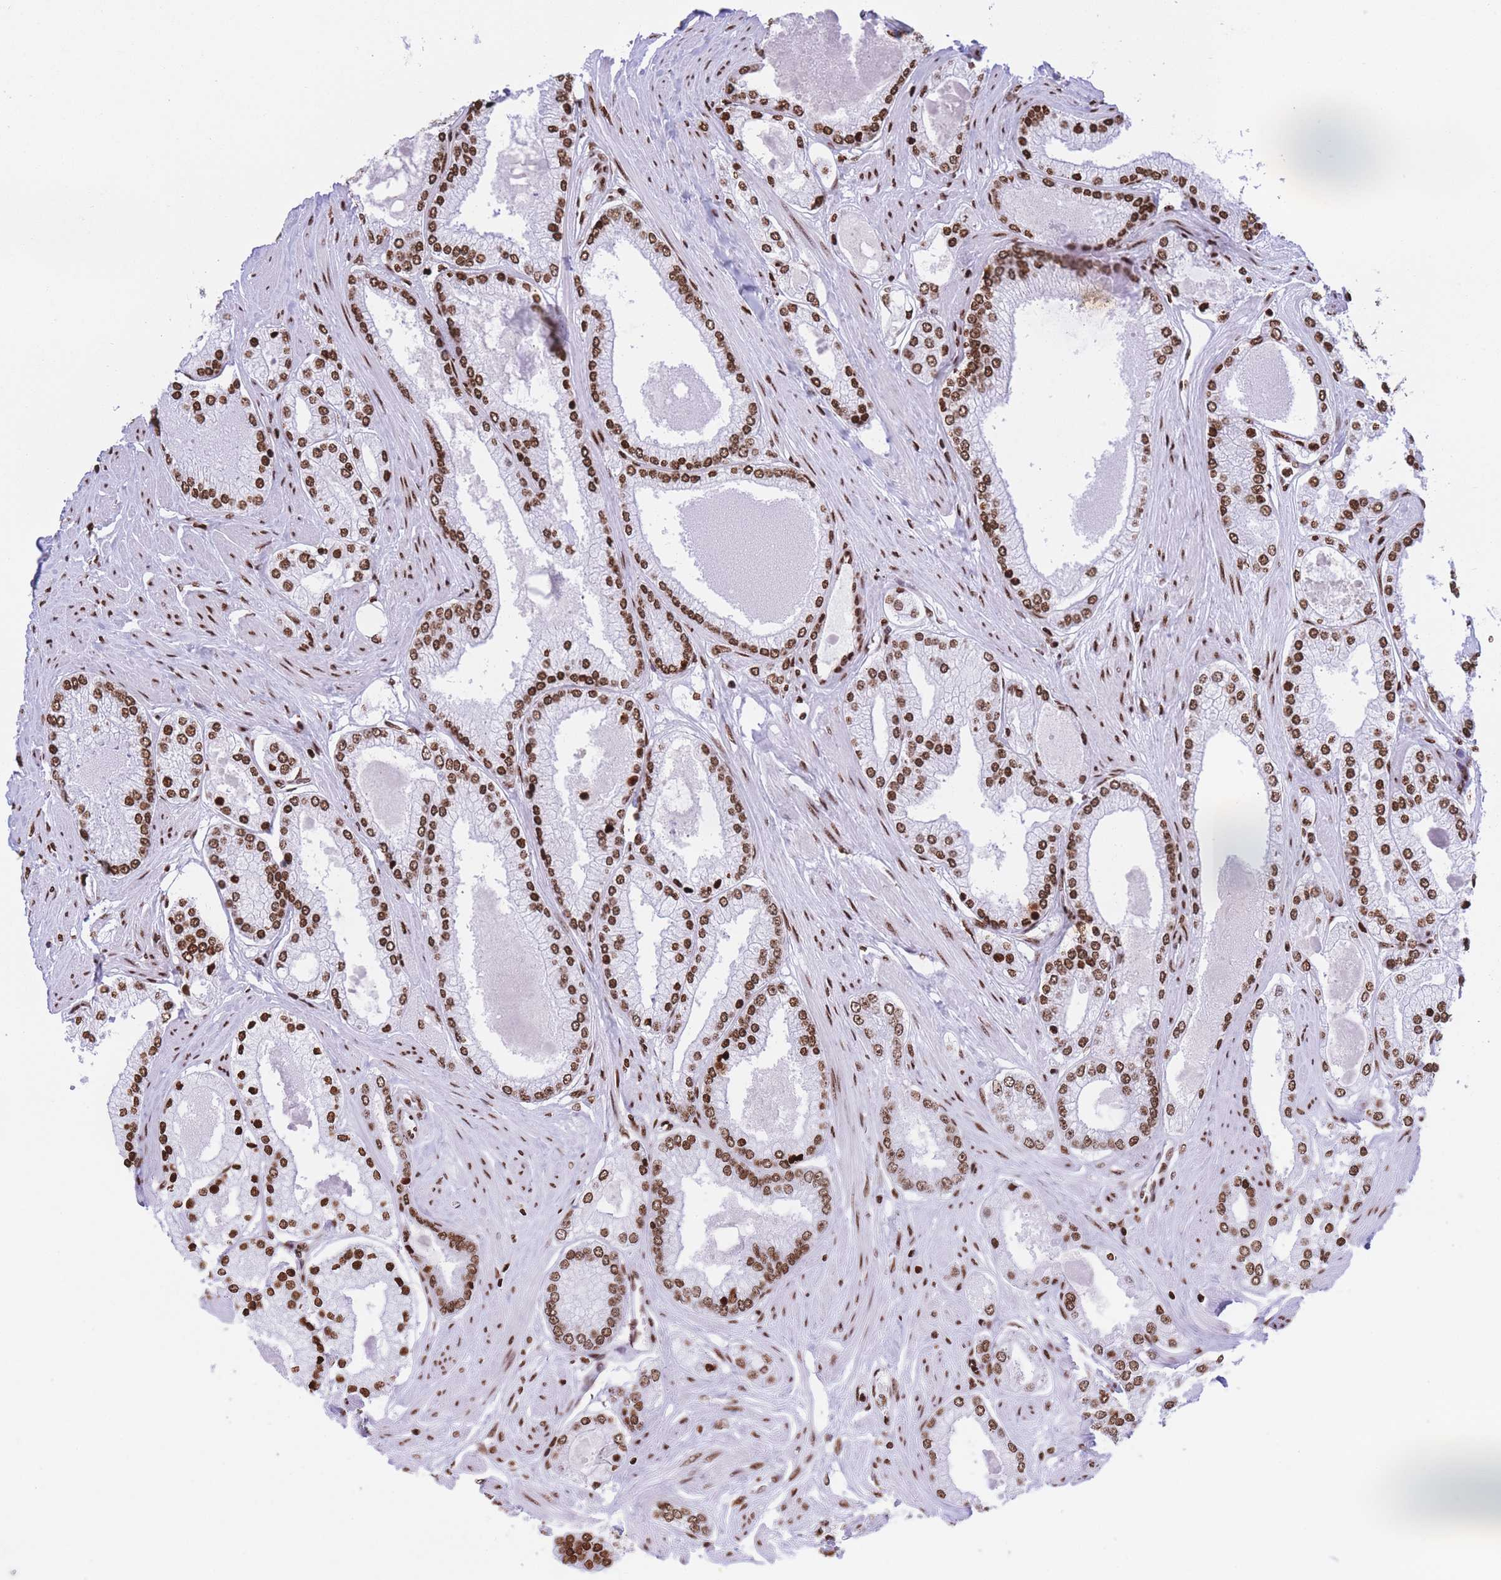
{"staining": {"intensity": "strong", "quantity": ">75%", "location": "nuclear"}, "tissue": "prostate cancer", "cell_type": "Tumor cells", "image_type": "cancer", "snomed": [{"axis": "morphology", "description": "Adenocarcinoma, Low grade"}, {"axis": "topography", "description": "Prostate"}], "caption": "The histopathology image displays a brown stain indicating the presence of a protein in the nuclear of tumor cells in prostate cancer. Using DAB (3,3'-diaminobenzidine) (brown) and hematoxylin (blue) stains, captured at high magnification using brightfield microscopy.", "gene": "H2BC11", "patient": {"sex": "male", "age": 42}}